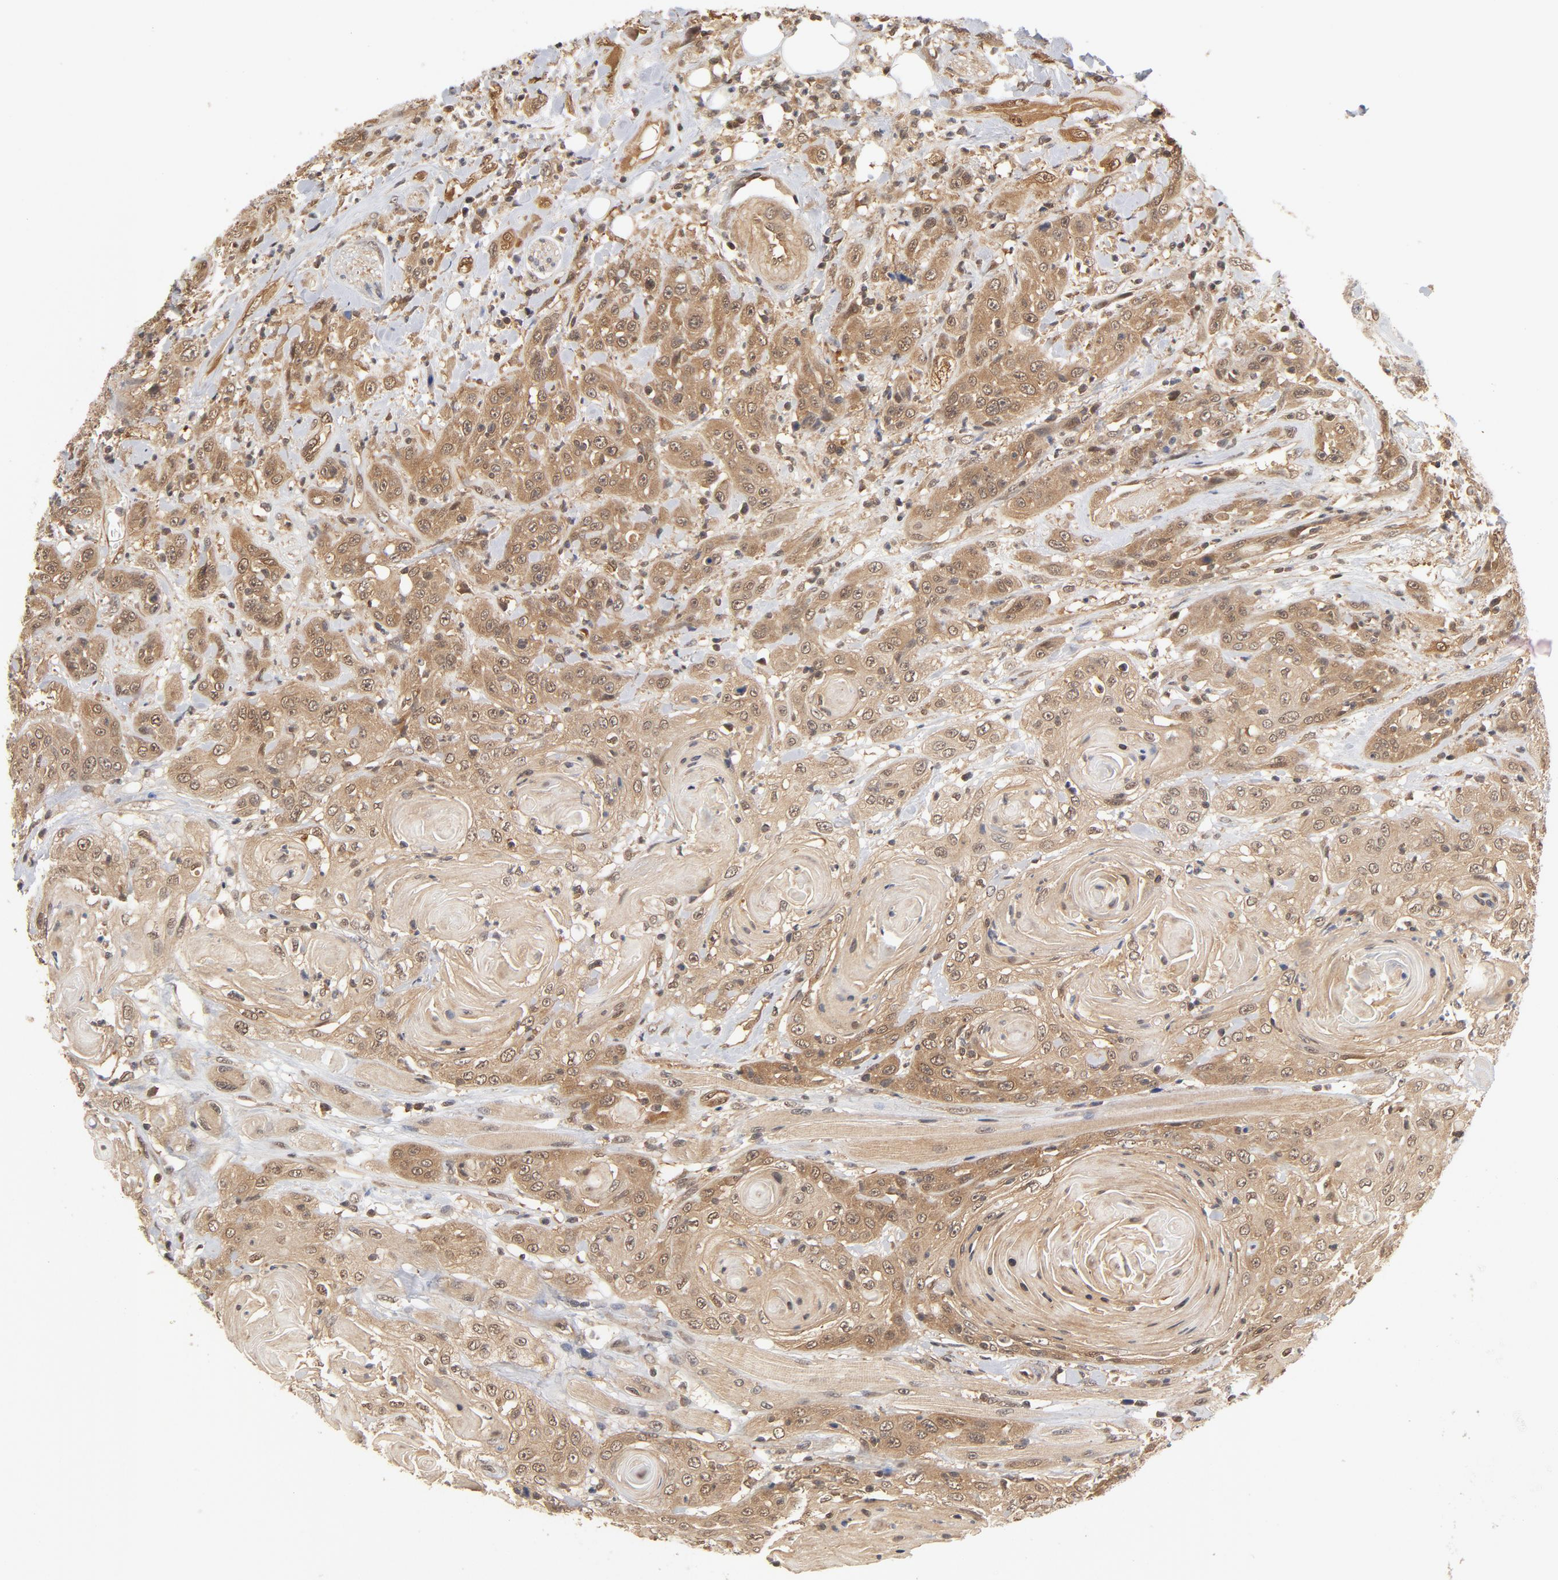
{"staining": {"intensity": "moderate", "quantity": ">75%", "location": "cytoplasmic/membranous,nuclear"}, "tissue": "head and neck cancer", "cell_type": "Tumor cells", "image_type": "cancer", "snomed": [{"axis": "morphology", "description": "Squamous cell carcinoma, NOS"}, {"axis": "topography", "description": "Head-Neck"}], "caption": "Immunohistochemical staining of human head and neck cancer (squamous cell carcinoma) demonstrates moderate cytoplasmic/membranous and nuclear protein expression in approximately >75% of tumor cells. Ihc stains the protein in brown and the nuclei are stained blue.", "gene": "CDC37", "patient": {"sex": "female", "age": 84}}